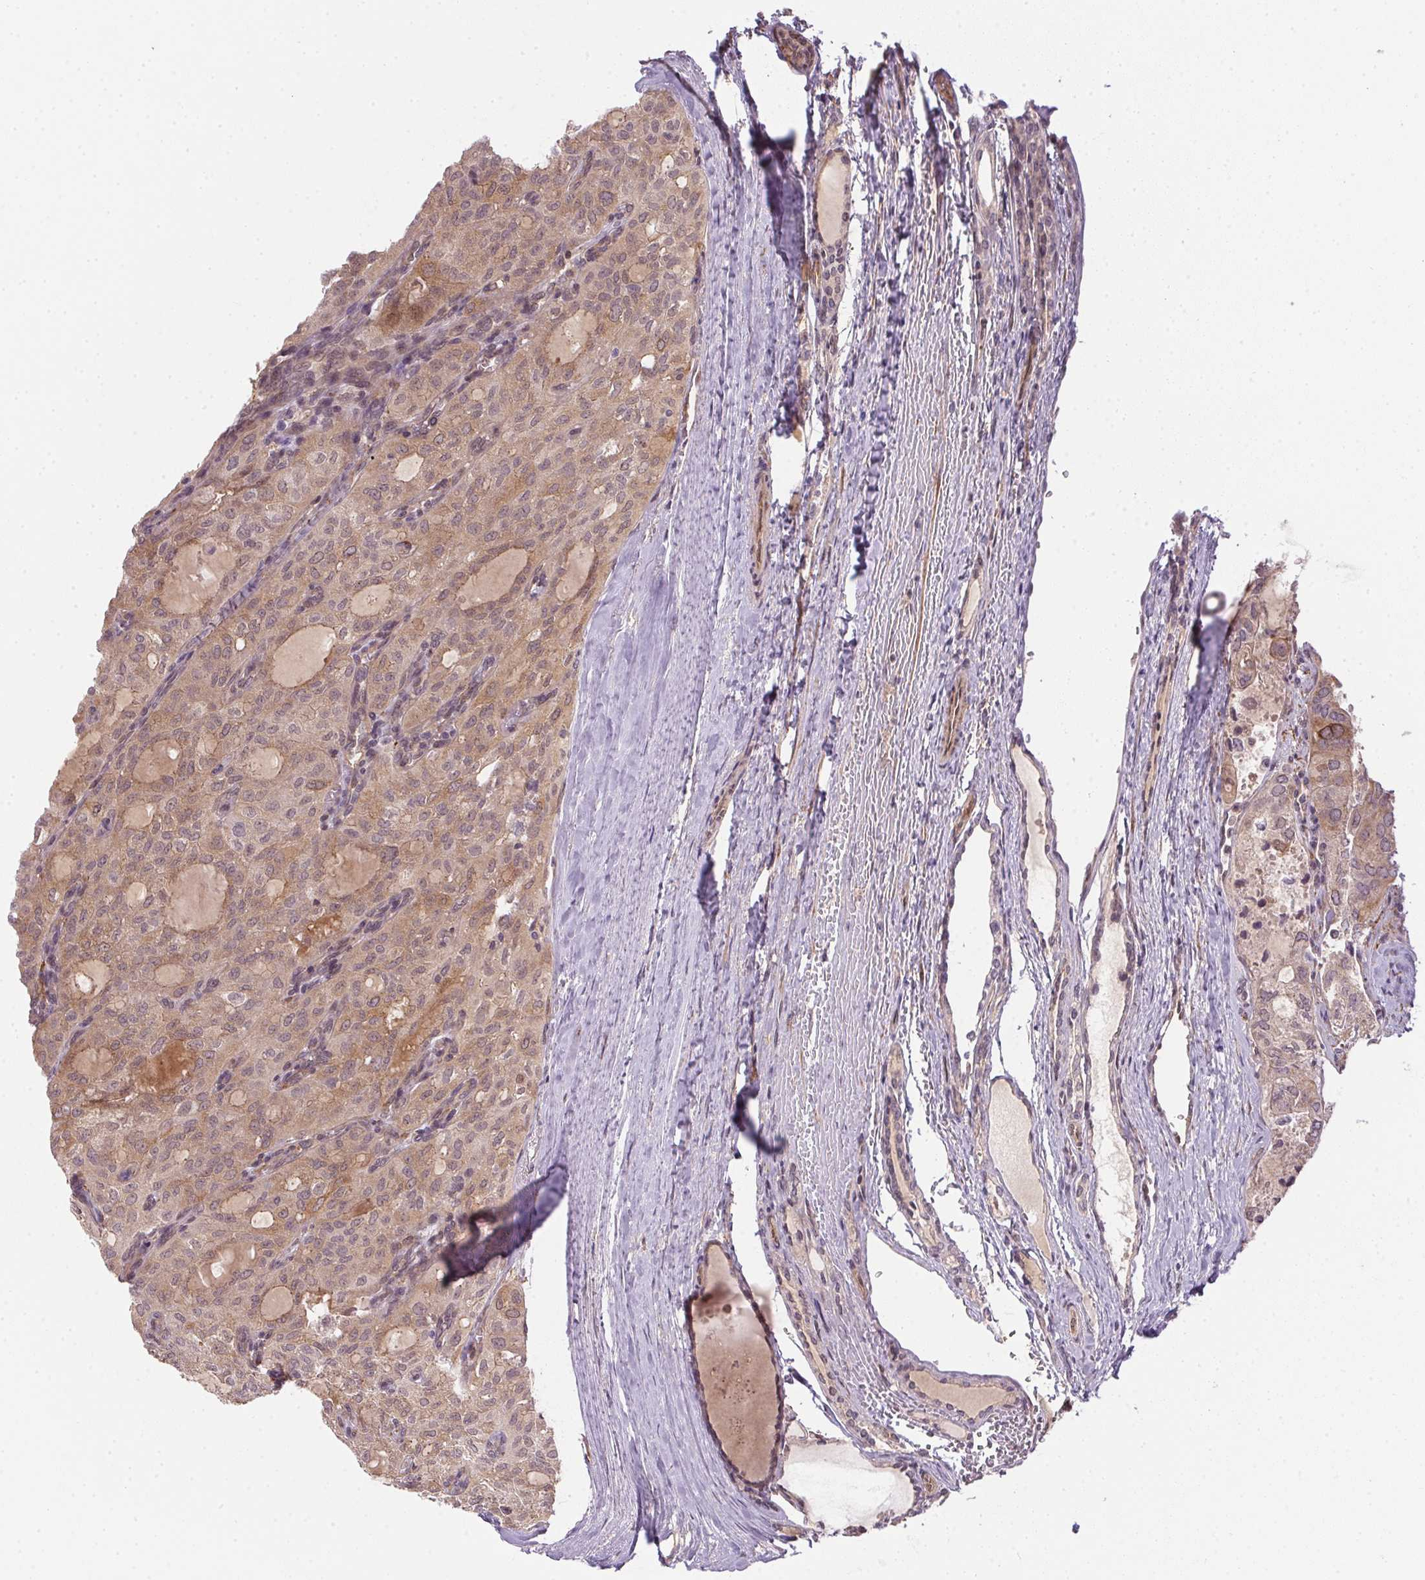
{"staining": {"intensity": "weak", "quantity": "25%-75%", "location": "cytoplasmic/membranous,nuclear"}, "tissue": "thyroid cancer", "cell_type": "Tumor cells", "image_type": "cancer", "snomed": [{"axis": "morphology", "description": "Follicular adenoma carcinoma, NOS"}, {"axis": "topography", "description": "Thyroid gland"}], "caption": "Immunohistochemistry (IHC) (DAB (3,3'-diaminobenzidine)) staining of thyroid cancer displays weak cytoplasmic/membranous and nuclear protein staining in approximately 25%-75% of tumor cells.", "gene": "CFAP92", "patient": {"sex": "male", "age": 75}}